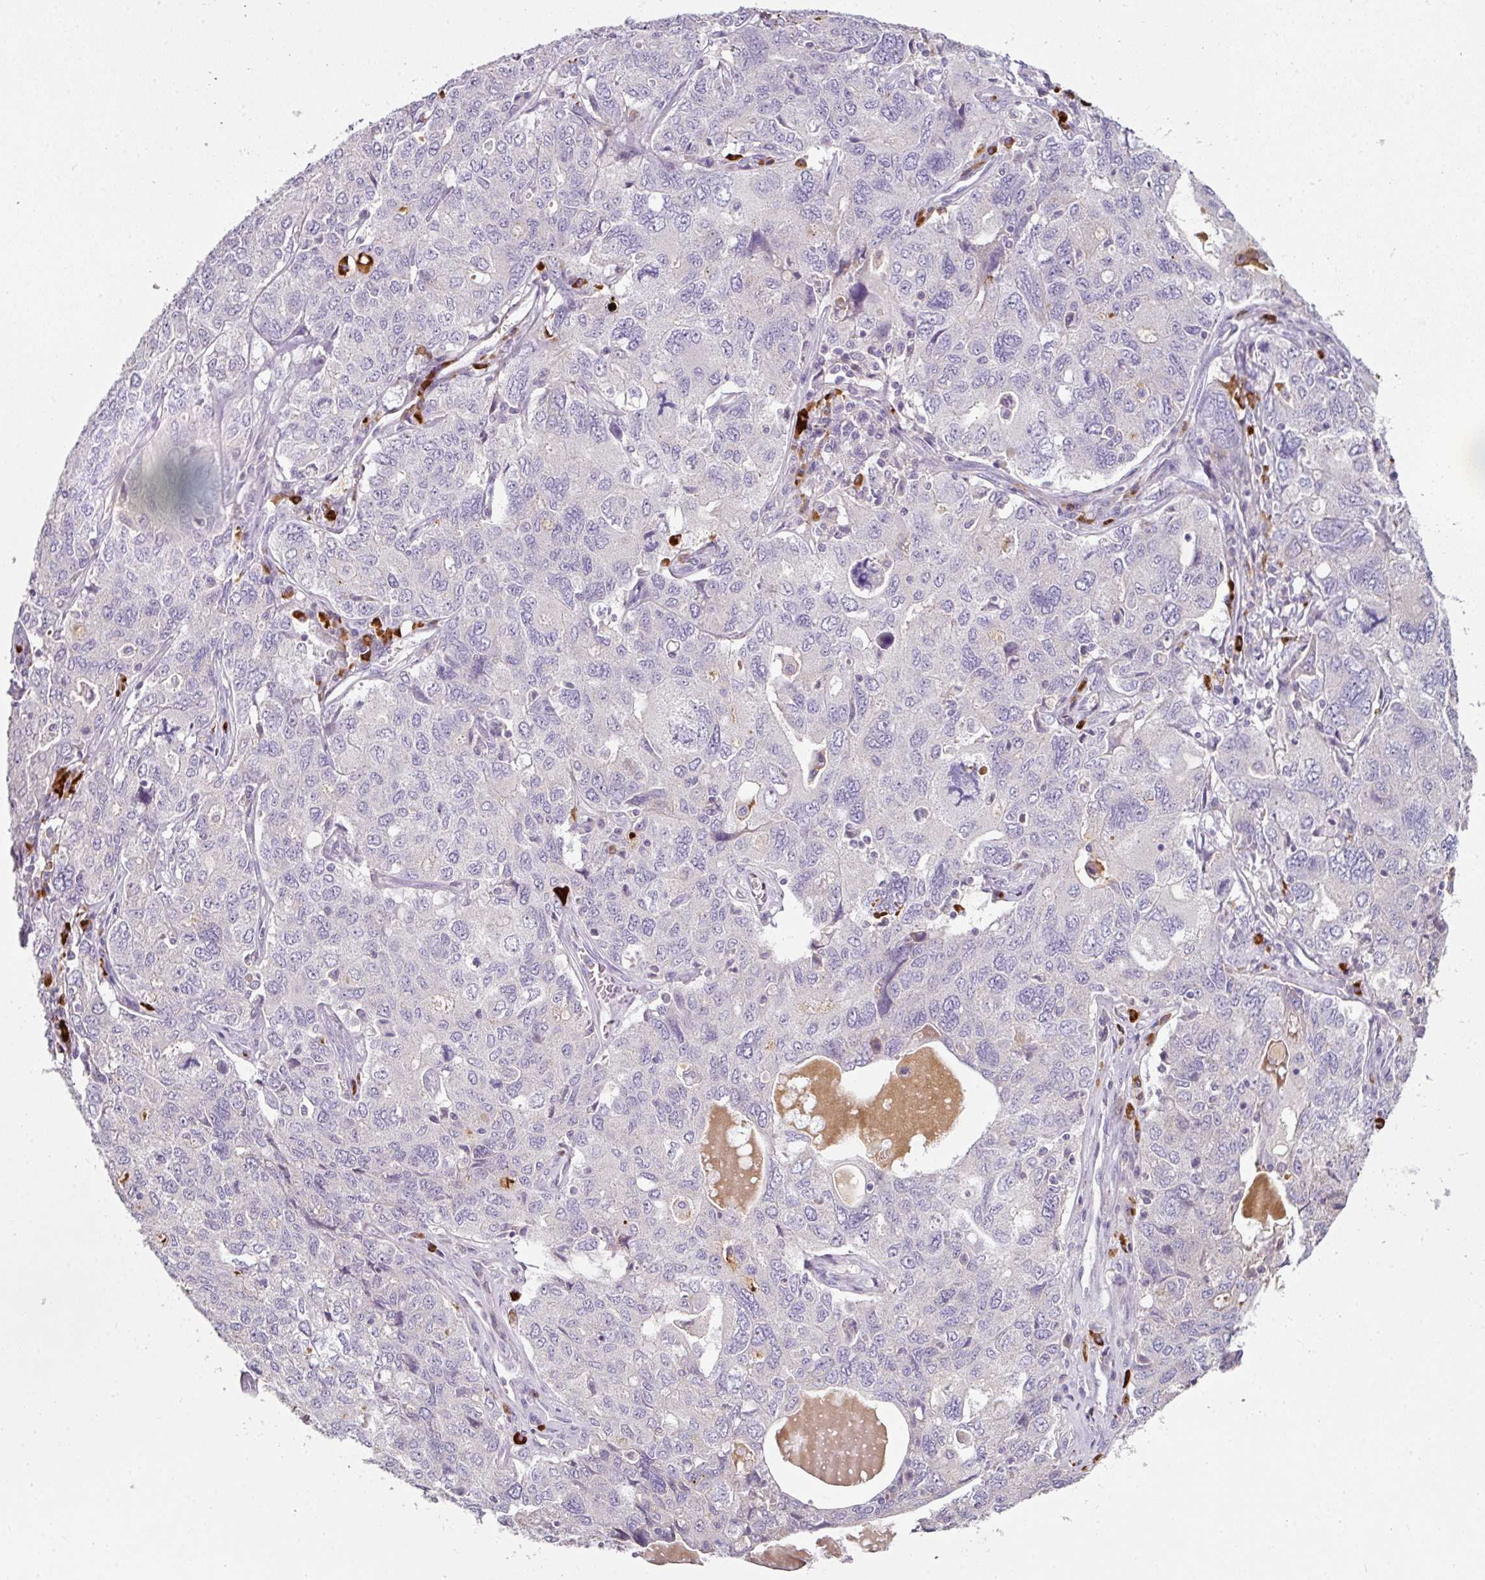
{"staining": {"intensity": "negative", "quantity": "none", "location": "none"}, "tissue": "ovarian cancer", "cell_type": "Tumor cells", "image_type": "cancer", "snomed": [{"axis": "morphology", "description": "Carcinoma, endometroid"}, {"axis": "topography", "description": "Ovary"}], "caption": "Endometroid carcinoma (ovarian) was stained to show a protein in brown. There is no significant expression in tumor cells.", "gene": "FHAD1", "patient": {"sex": "female", "age": 62}}